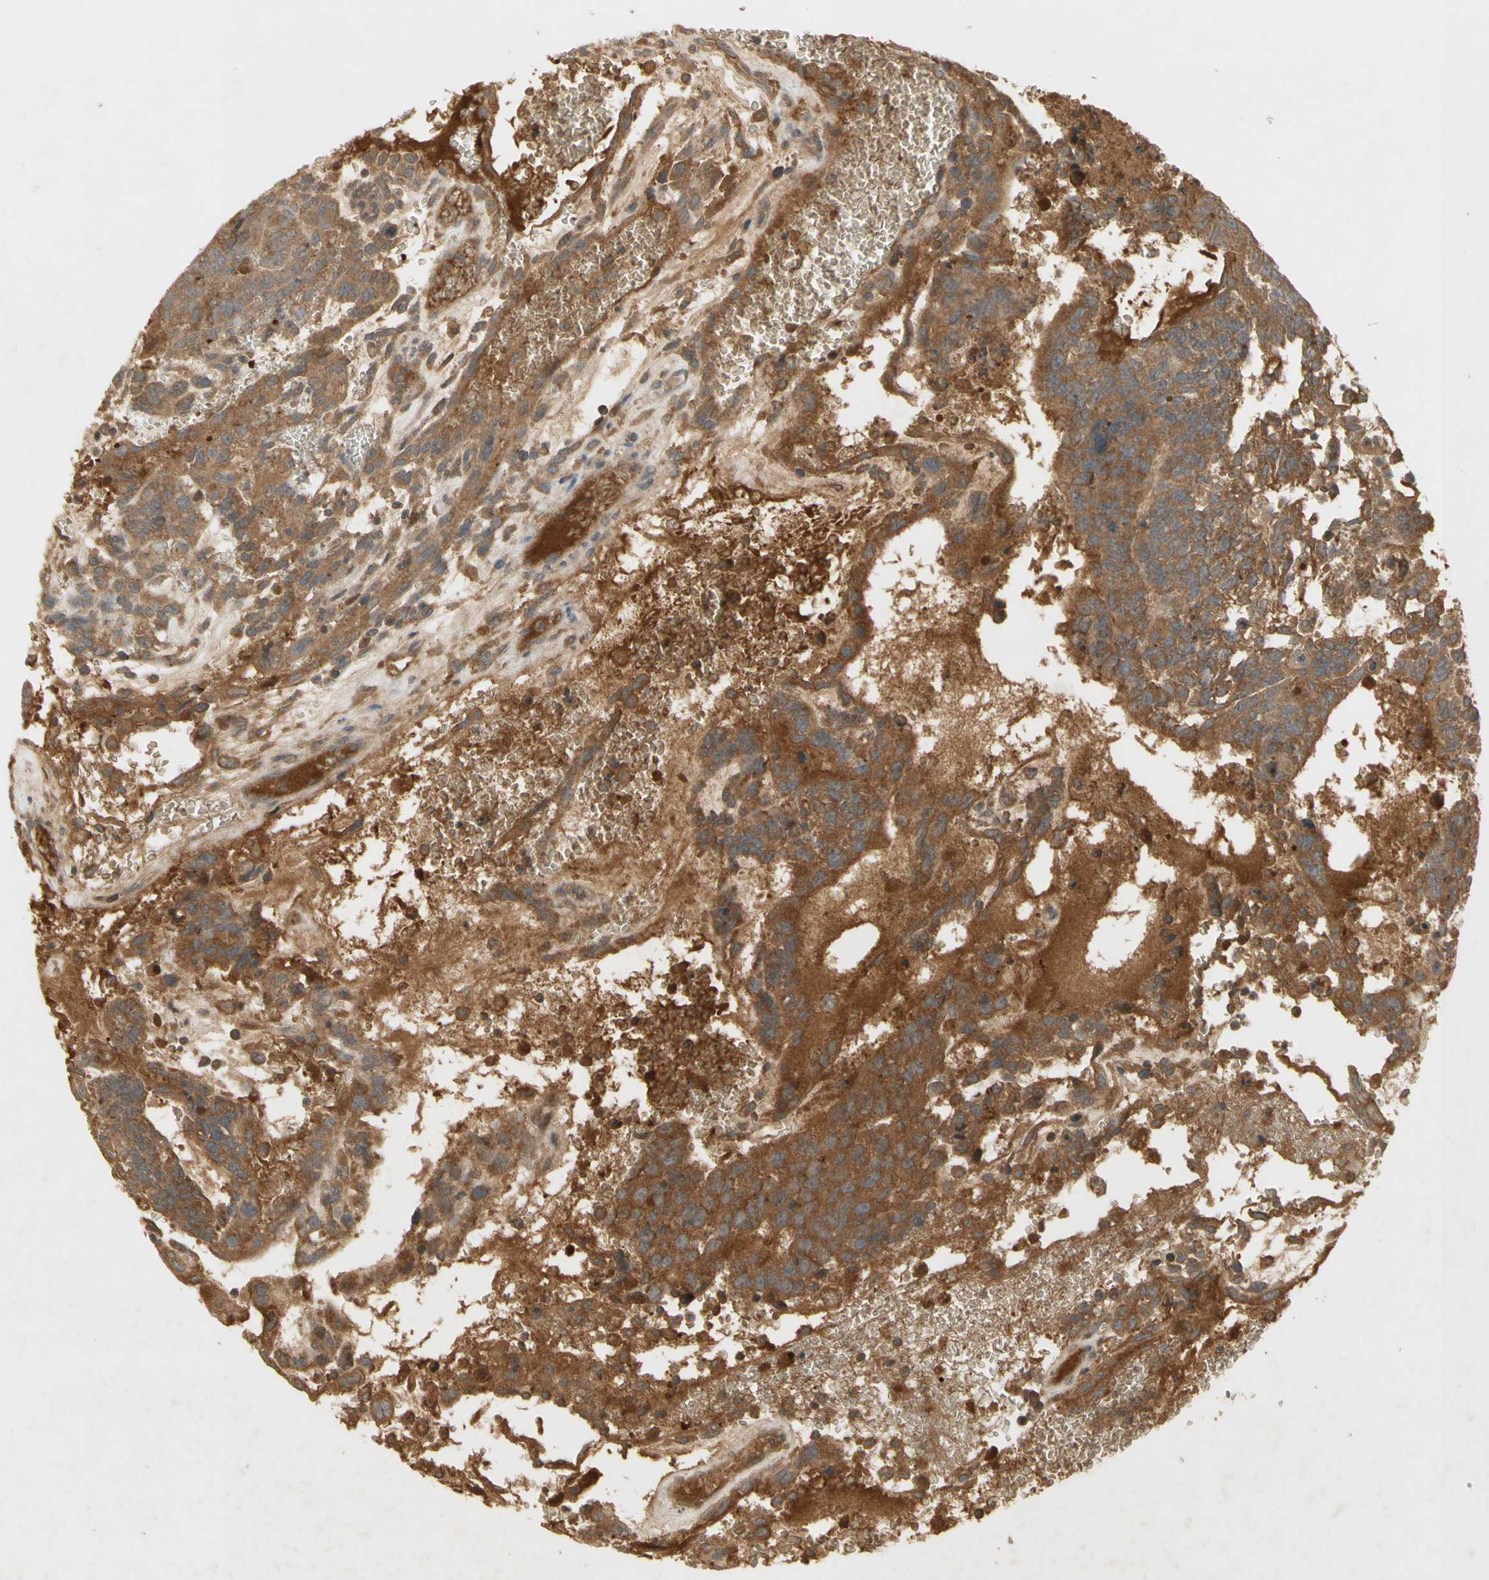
{"staining": {"intensity": "moderate", "quantity": ">75%", "location": "cytoplasmic/membranous"}, "tissue": "testis cancer", "cell_type": "Tumor cells", "image_type": "cancer", "snomed": [{"axis": "morphology", "description": "Seminoma, NOS"}, {"axis": "morphology", "description": "Carcinoma, Embryonal, NOS"}, {"axis": "topography", "description": "Testis"}], "caption": "Protein positivity by immunohistochemistry shows moderate cytoplasmic/membranous positivity in approximately >75% of tumor cells in testis cancer. (Brightfield microscopy of DAB IHC at high magnification).", "gene": "NRG4", "patient": {"sex": "male", "age": 52}}